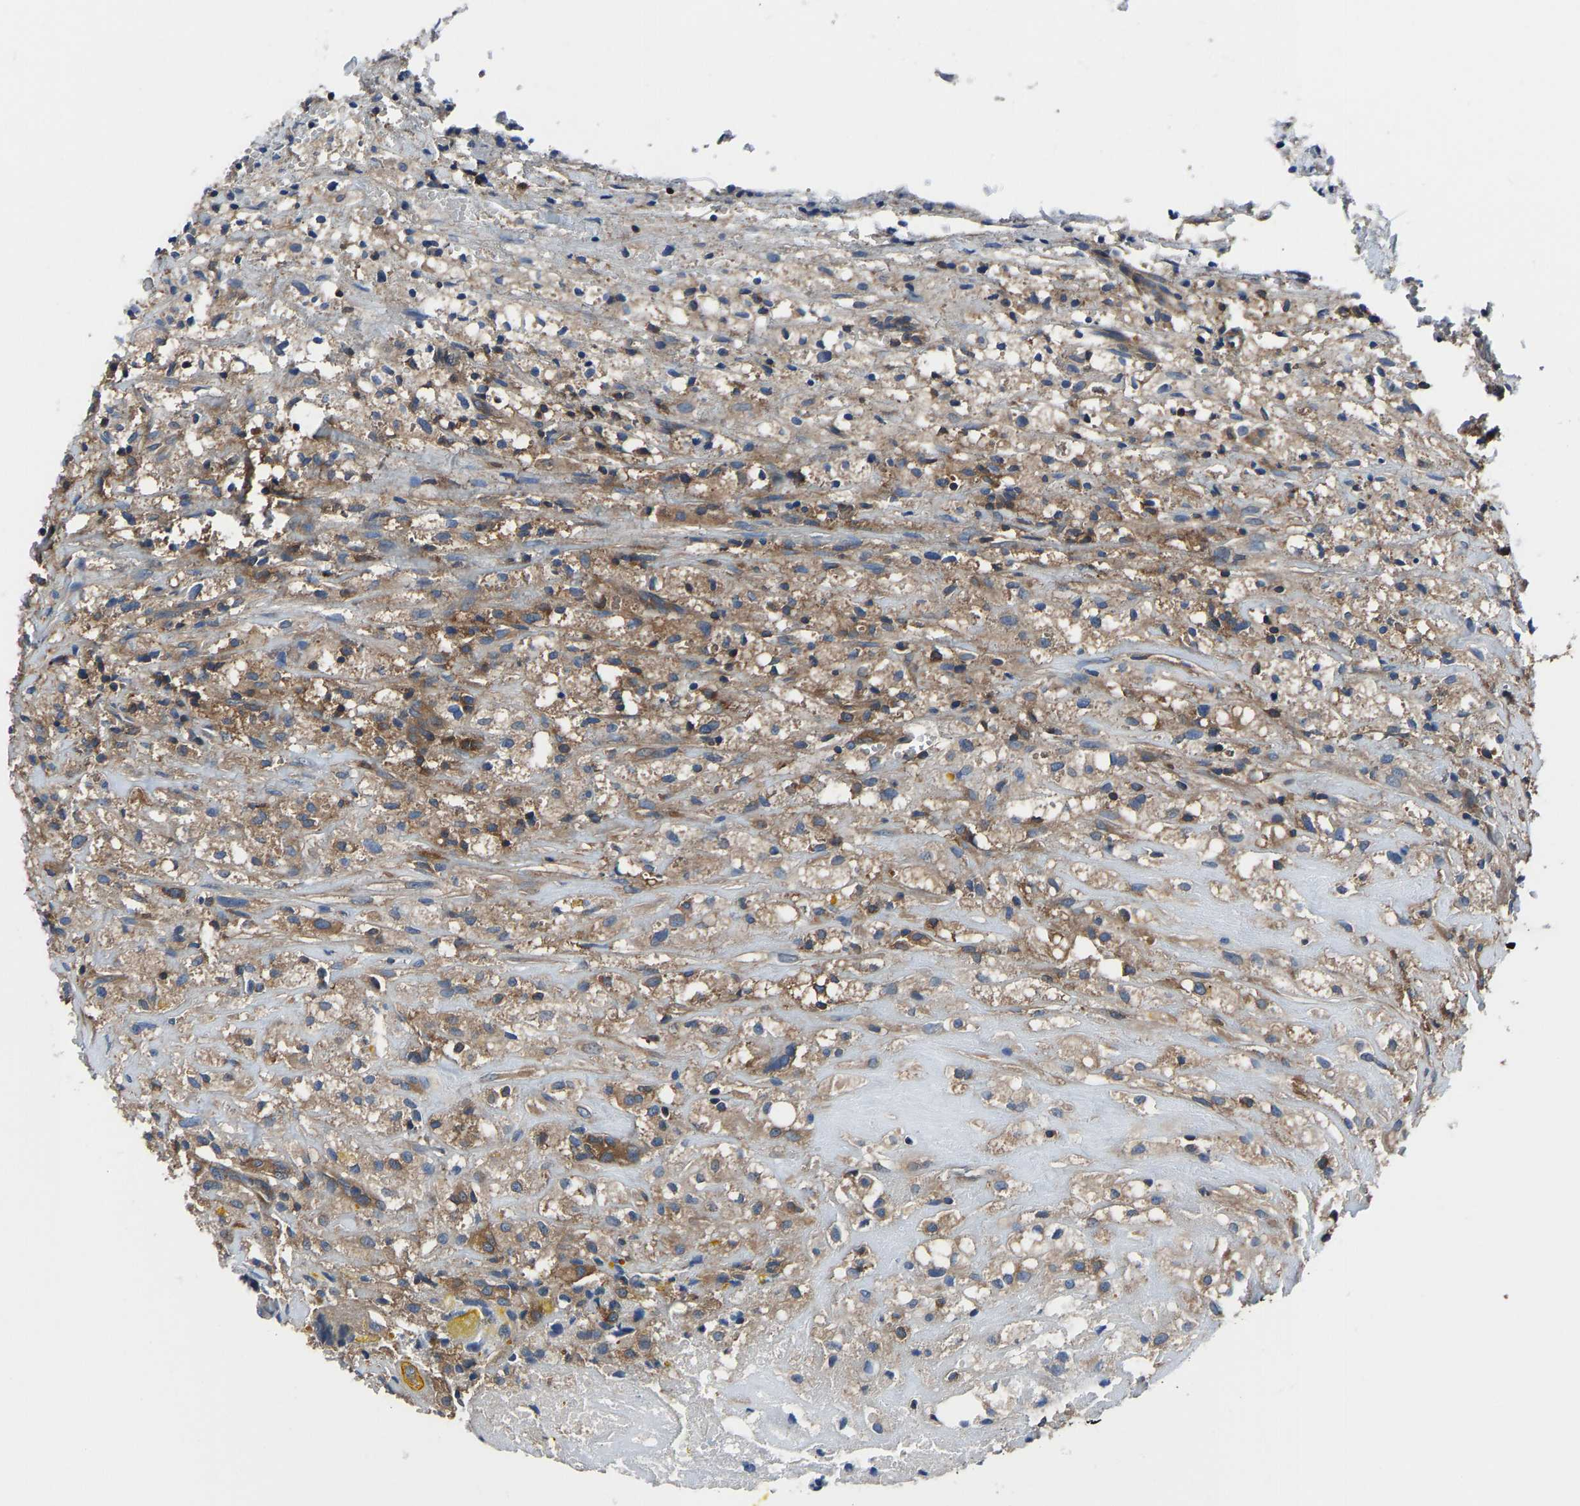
{"staining": {"intensity": "moderate", "quantity": ">75%", "location": "cytoplasmic/membranous"}, "tissue": "testis cancer", "cell_type": "Tumor cells", "image_type": "cancer", "snomed": [{"axis": "morphology", "description": "Carcinoma, Embryonal, NOS"}, {"axis": "topography", "description": "Testis"}], "caption": "This is a micrograph of immunohistochemistry staining of embryonal carcinoma (testis), which shows moderate staining in the cytoplasmic/membranous of tumor cells.", "gene": "PRKAR1A", "patient": {"sex": "male", "age": 2}}